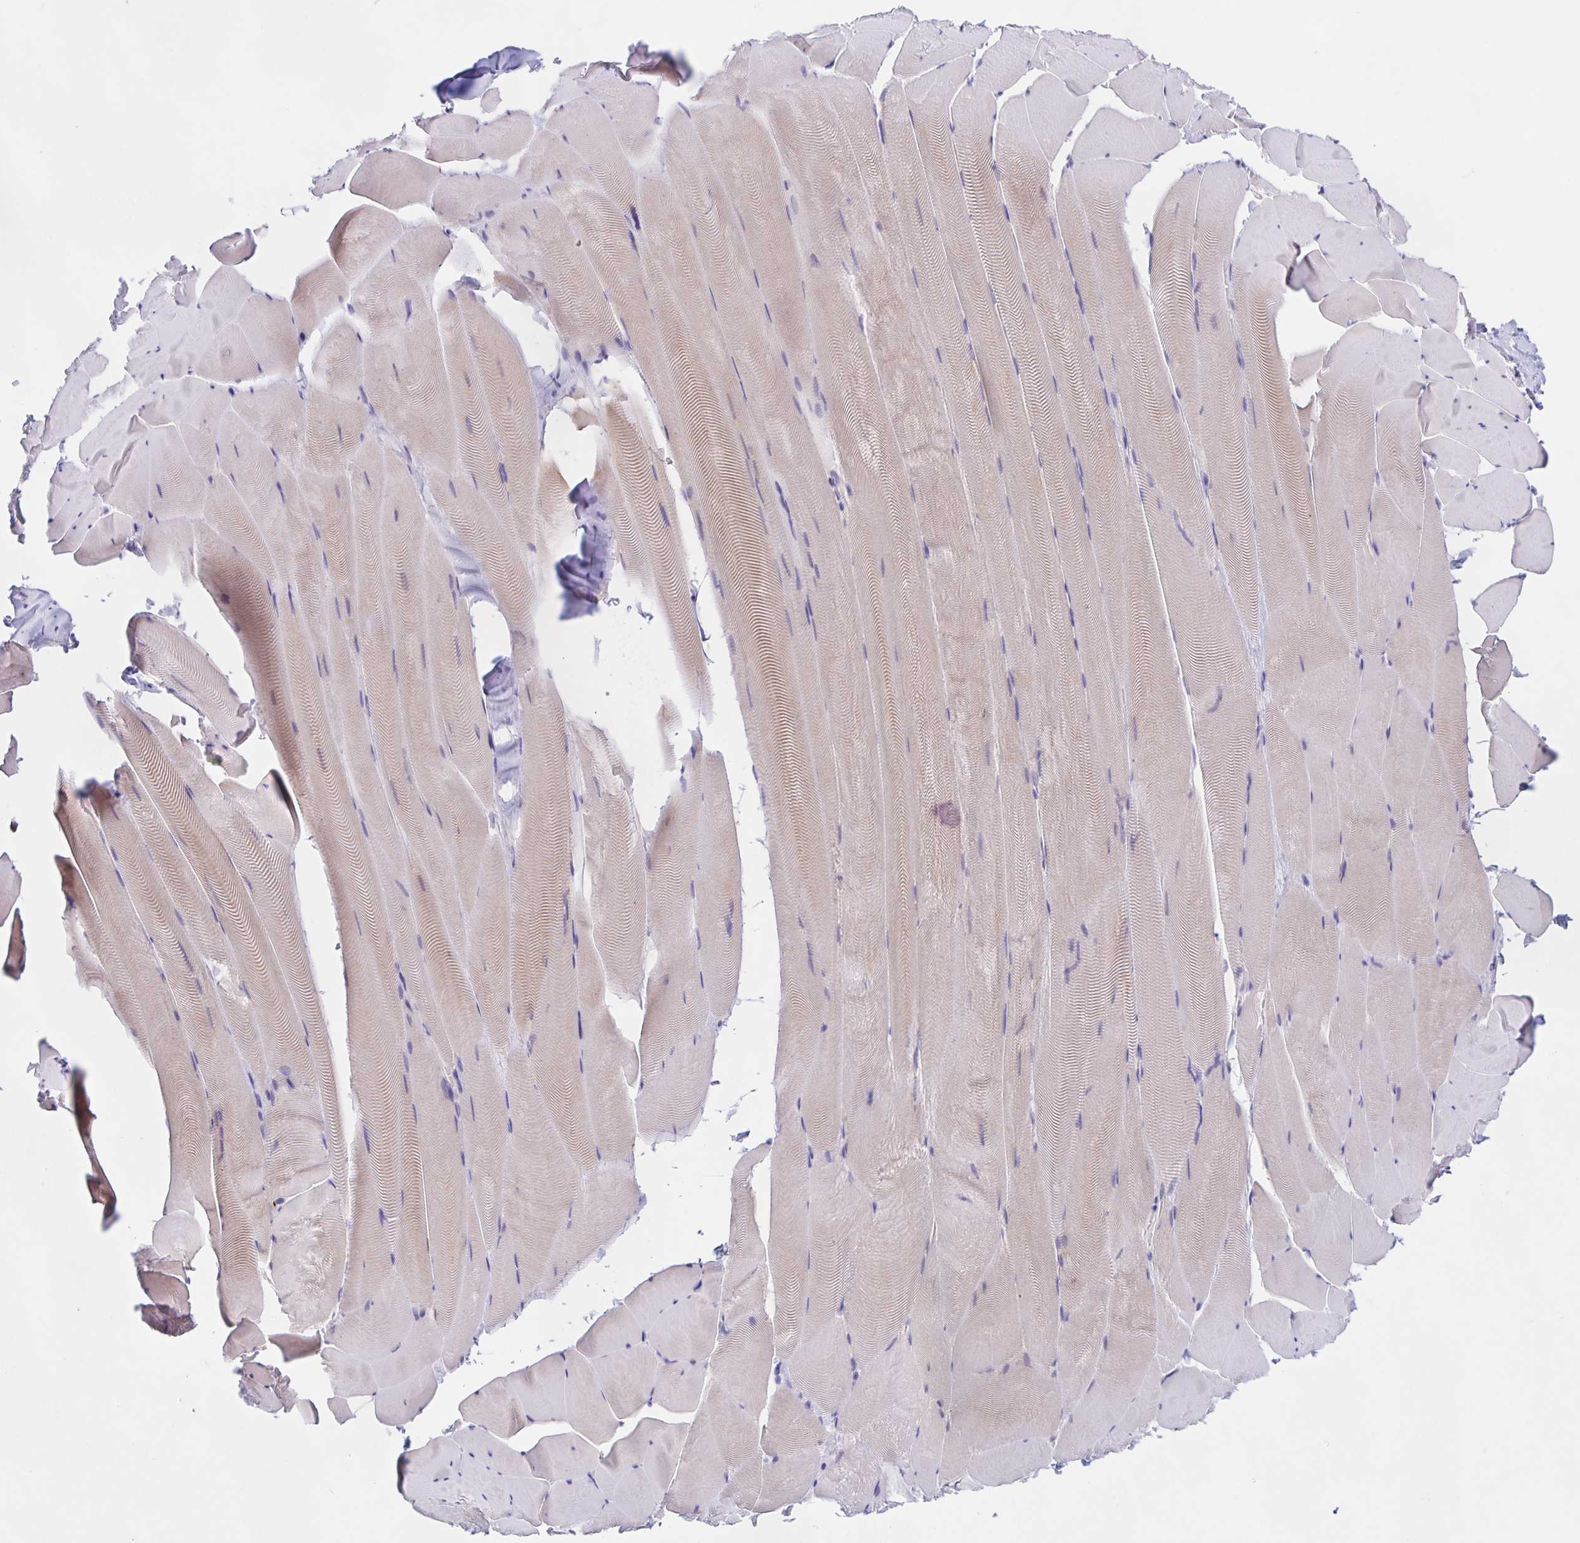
{"staining": {"intensity": "weak", "quantity": "25%-75%", "location": "cytoplasmic/membranous"}, "tissue": "skeletal muscle", "cell_type": "Myocytes", "image_type": "normal", "snomed": [{"axis": "morphology", "description": "Normal tissue, NOS"}, {"axis": "topography", "description": "Skeletal muscle"}], "caption": "Immunohistochemistry histopathology image of benign skeletal muscle: human skeletal muscle stained using immunohistochemistry reveals low levels of weak protein expression localized specifically in the cytoplasmic/membranous of myocytes, appearing as a cytoplasmic/membranous brown color.", "gene": "DMGDH", "patient": {"sex": "female", "age": 64}}